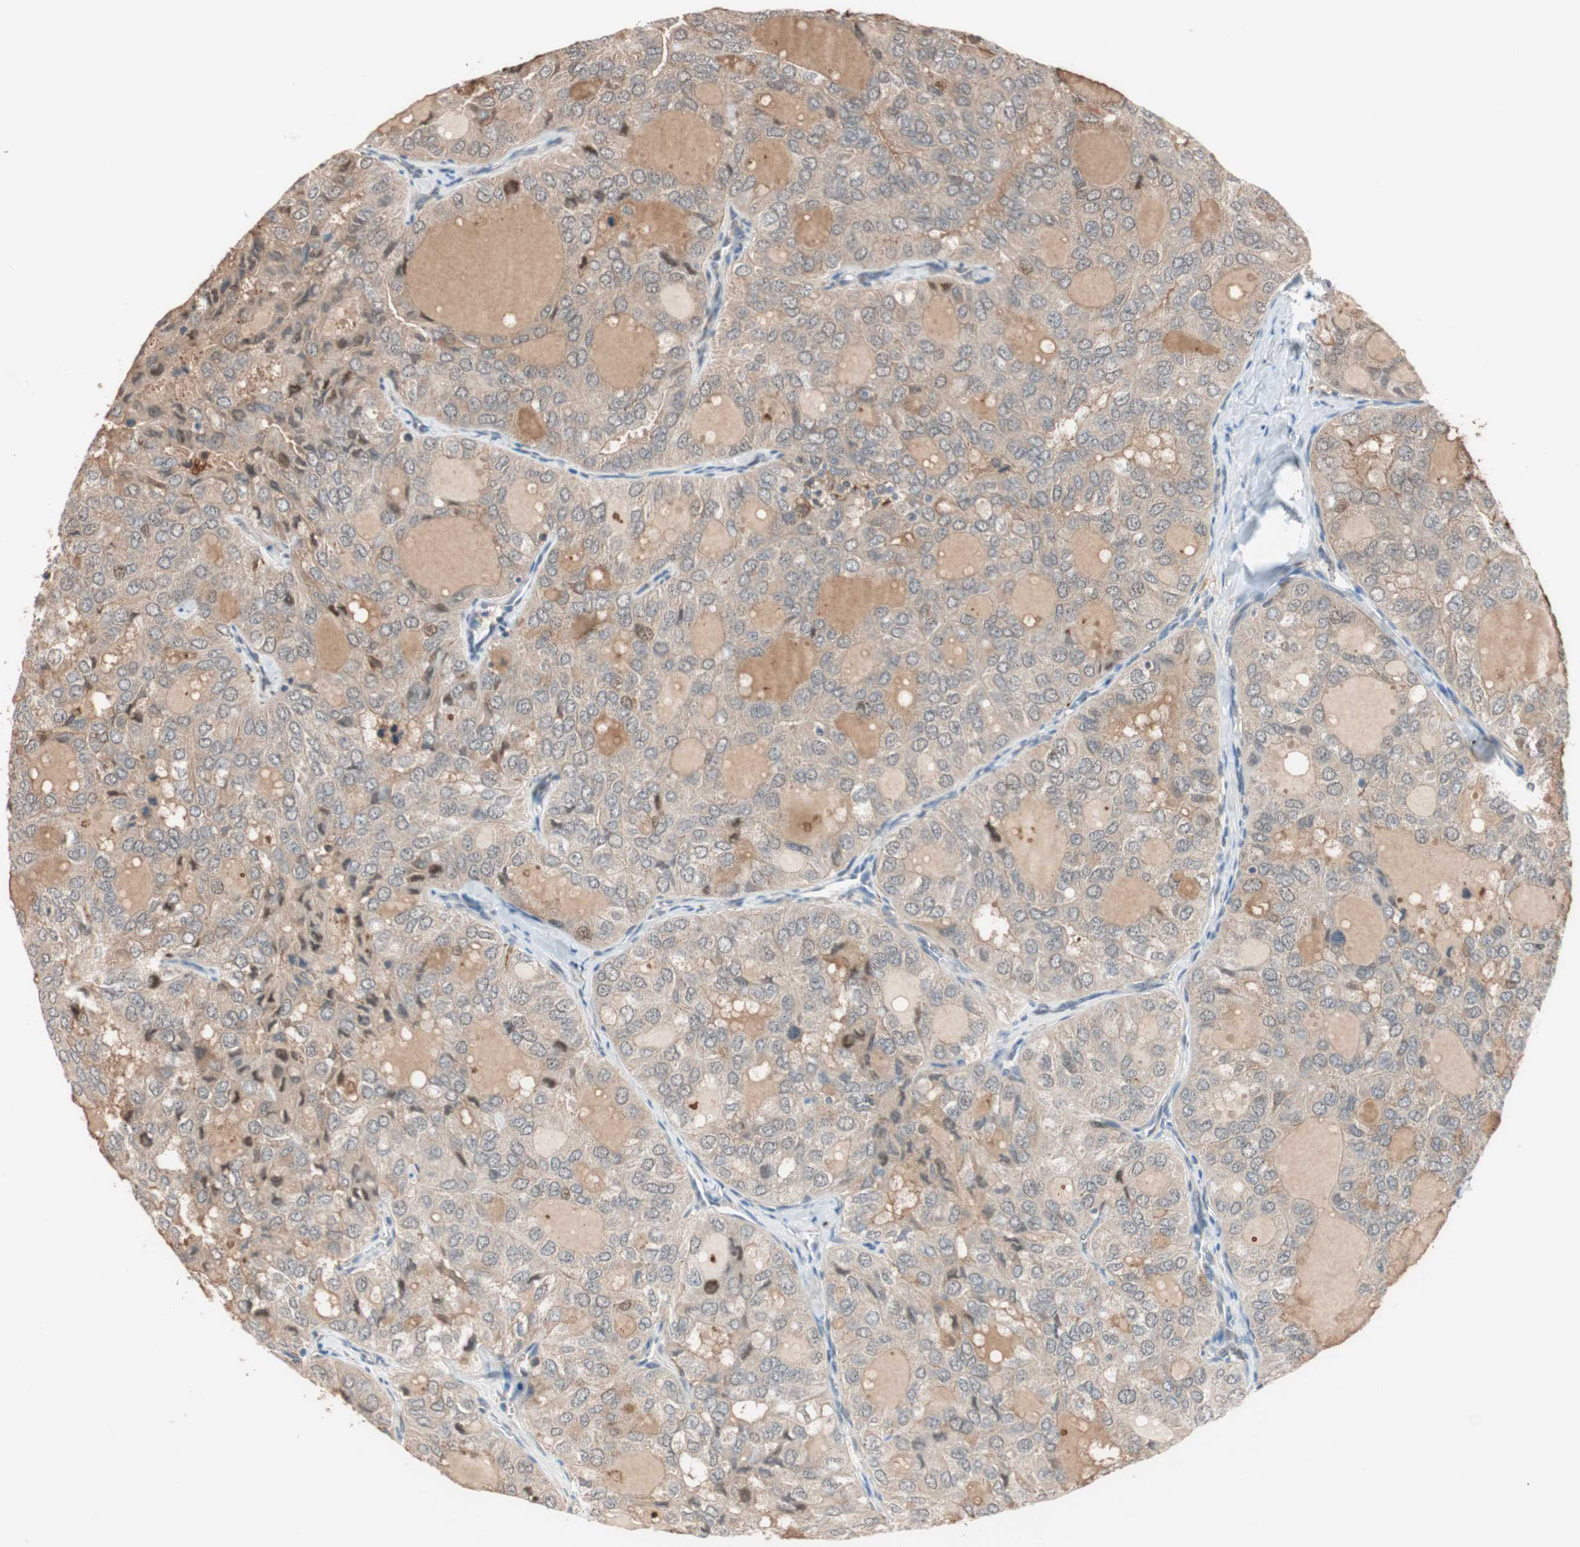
{"staining": {"intensity": "weak", "quantity": "25%-75%", "location": "cytoplasmic/membranous"}, "tissue": "thyroid cancer", "cell_type": "Tumor cells", "image_type": "cancer", "snomed": [{"axis": "morphology", "description": "Follicular adenoma carcinoma, NOS"}, {"axis": "topography", "description": "Thyroid gland"}], "caption": "A low amount of weak cytoplasmic/membranous staining is appreciated in approximately 25%-75% of tumor cells in thyroid cancer tissue. Using DAB (3,3'-diaminobenzidine) (brown) and hematoxylin (blue) stains, captured at high magnification using brightfield microscopy.", "gene": "PIK3R3", "patient": {"sex": "male", "age": 75}}